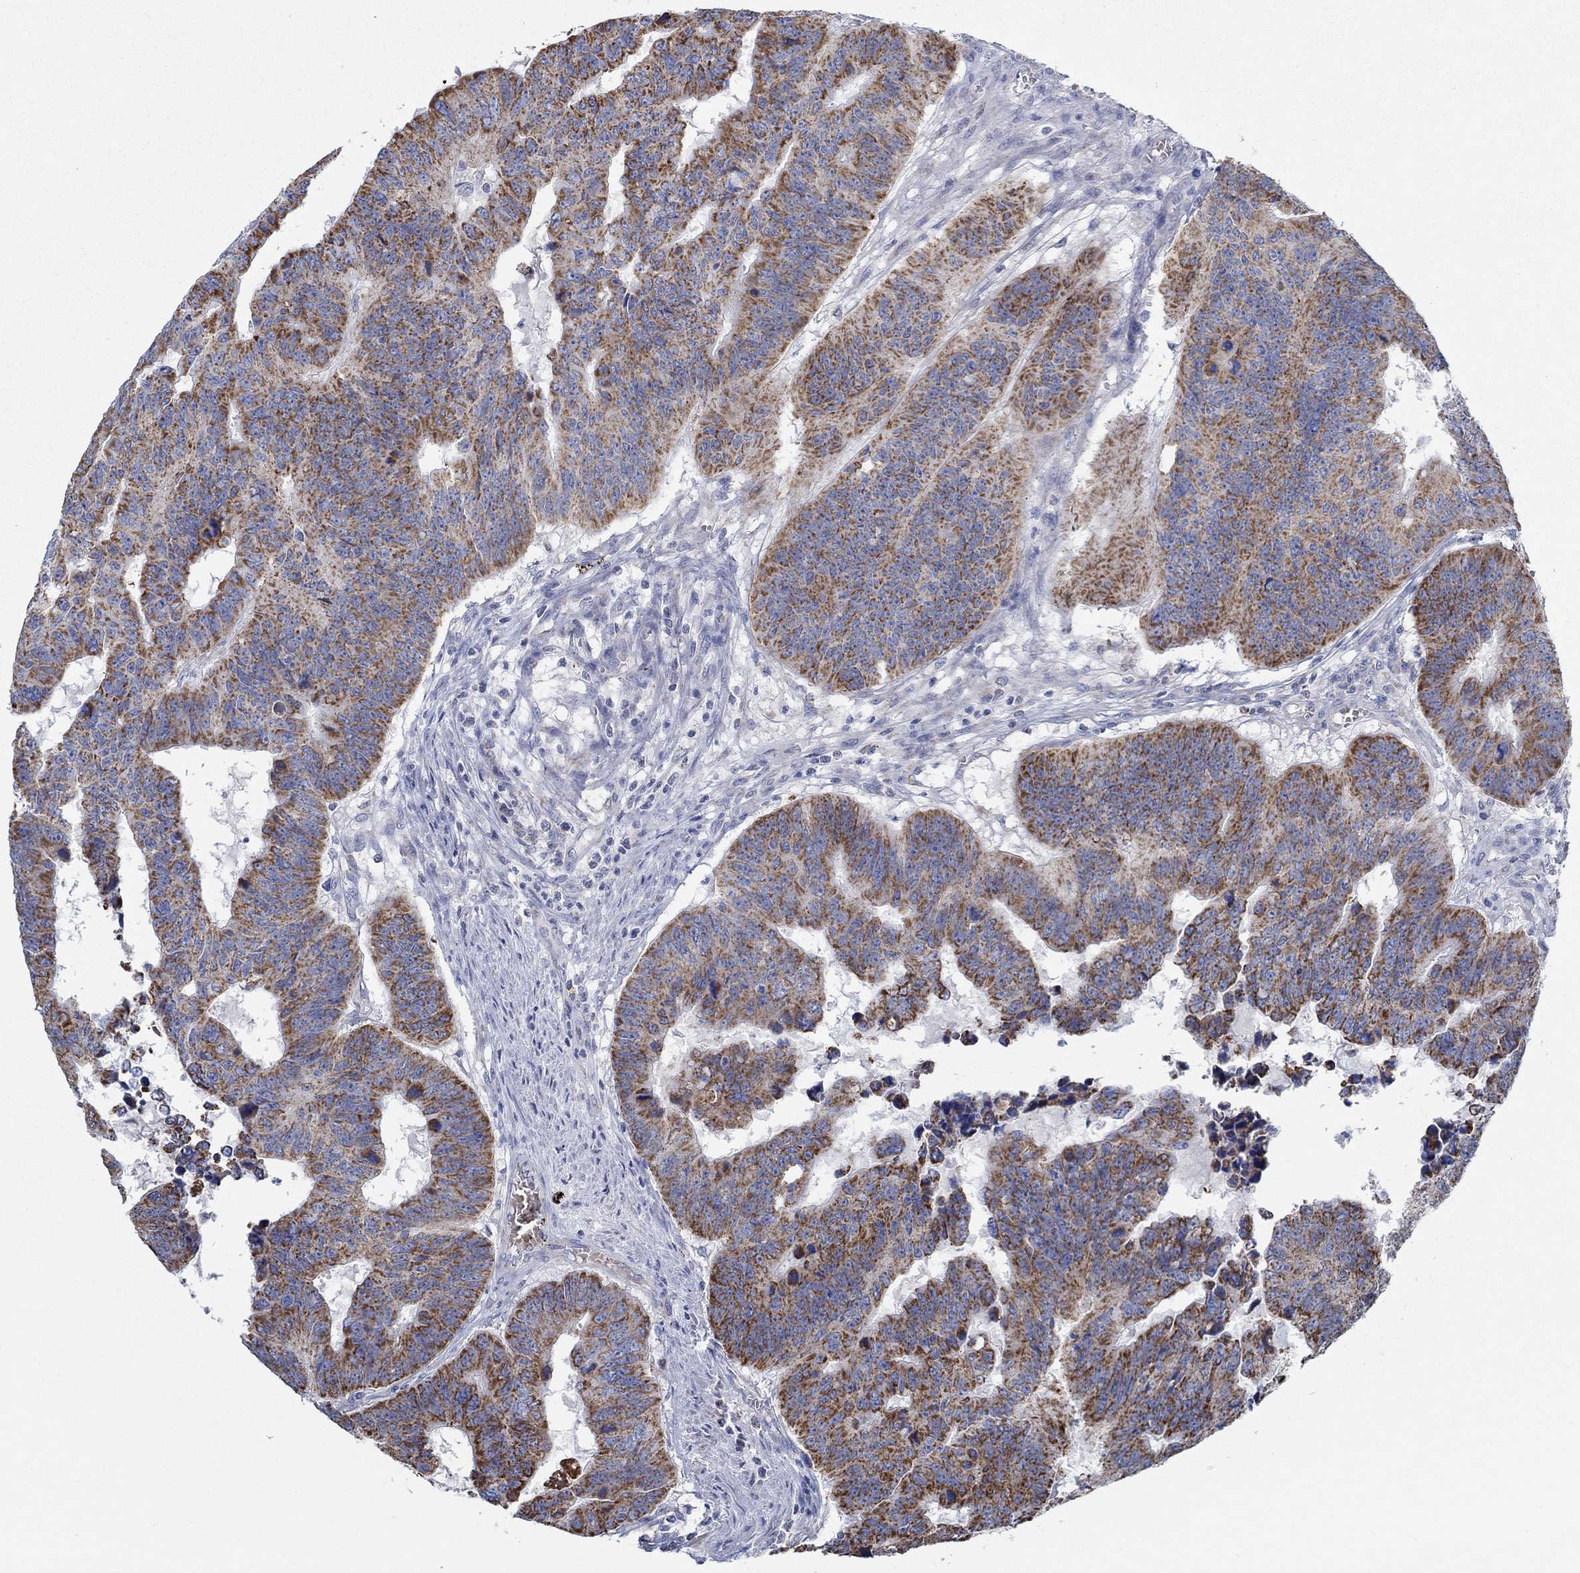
{"staining": {"intensity": "strong", "quantity": ">75%", "location": "cytoplasmic/membranous"}, "tissue": "colorectal cancer", "cell_type": "Tumor cells", "image_type": "cancer", "snomed": [{"axis": "morphology", "description": "Adenocarcinoma, NOS"}, {"axis": "topography", "description": "Appendix"}, {"axis": "topography", "description": "Colon"}, {"axis": "topography", "description": "Cecum"}, {"axis": "topography", "description": "Colon asc"}], "caption": "IHC (DAB (3,3'-diaminobenzidine)) staining of colorectal cancer (adenocarcinoma) shows strong cytoplasmic/membranous protein staining in approximately >75% of tumor cells.", "gene": "GLOD5", "patient": {"sex": "female", "age": 85}}